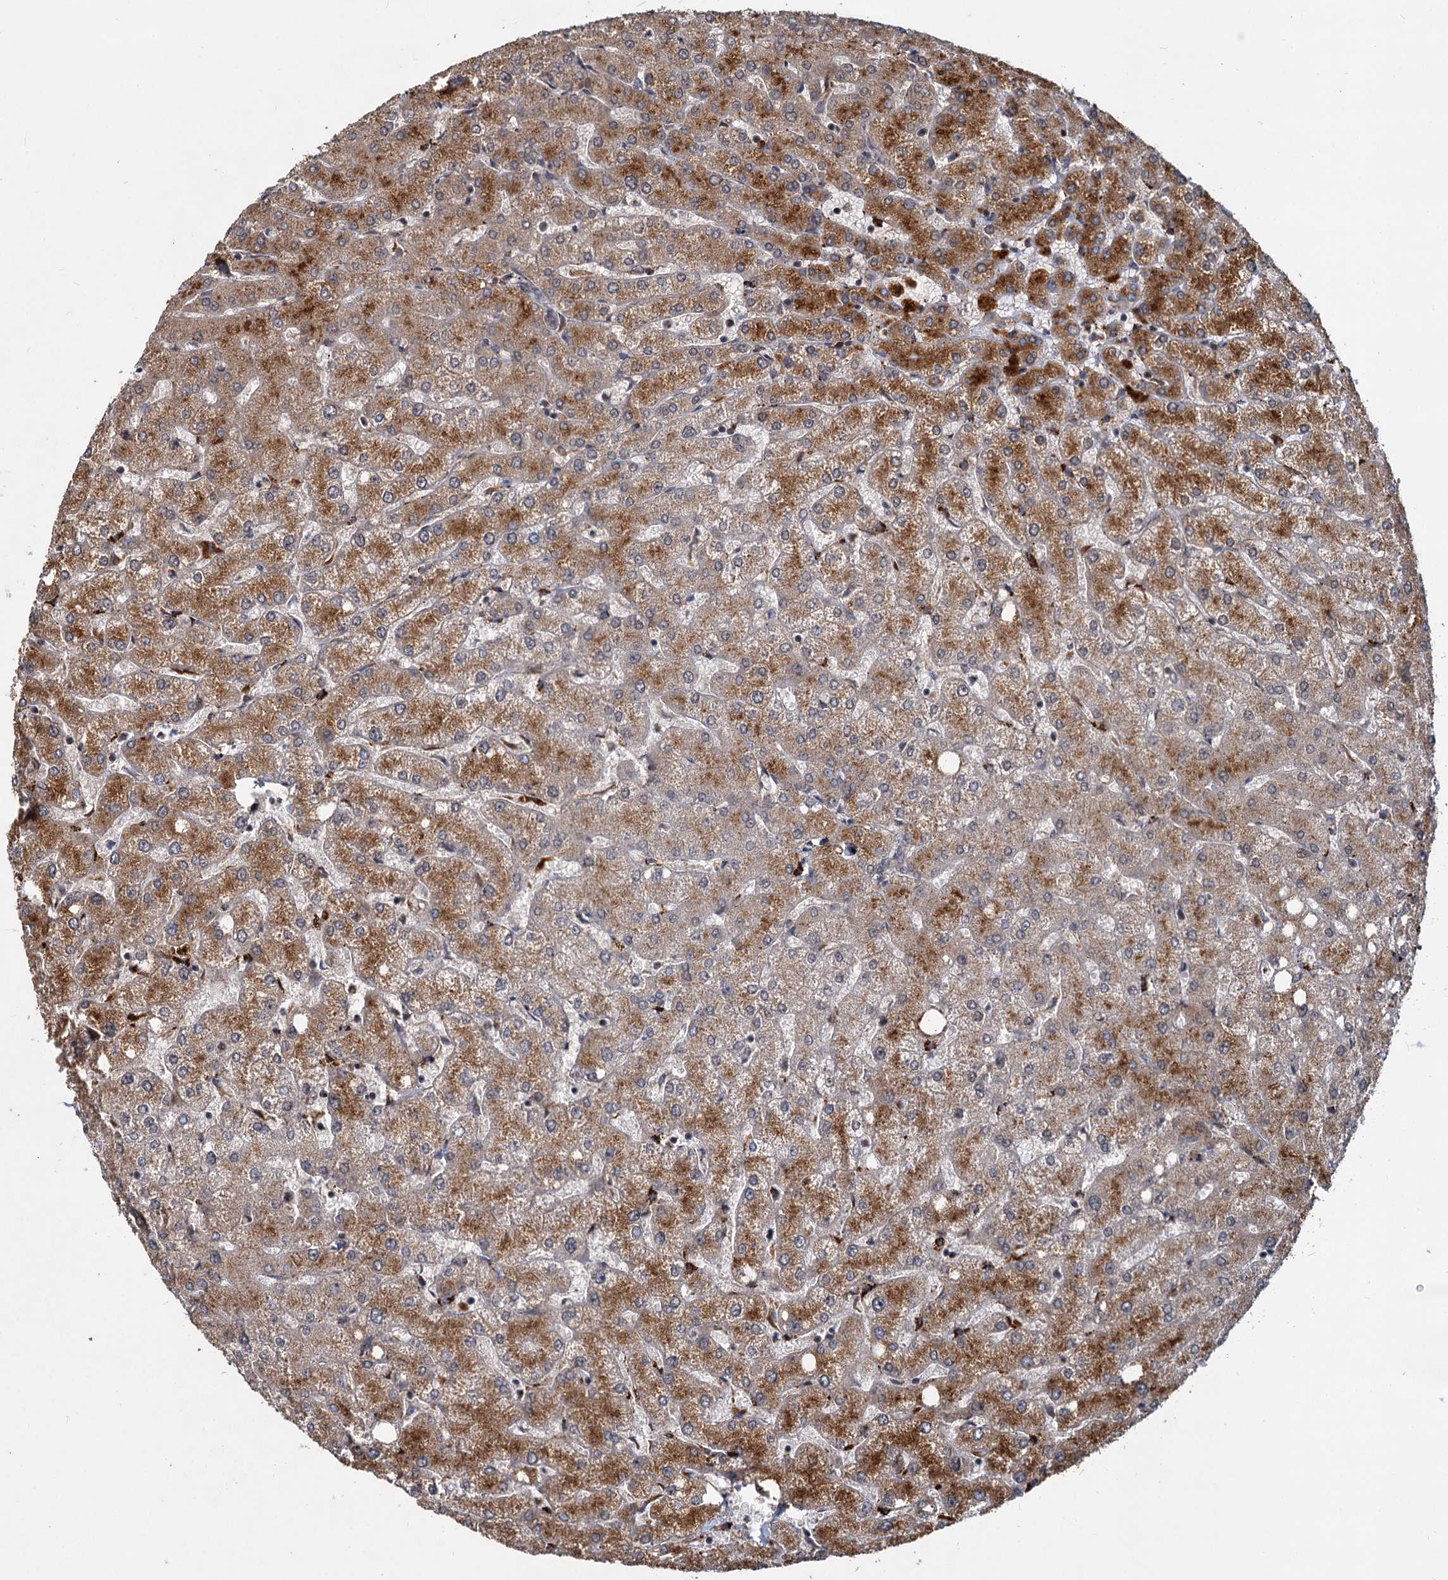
{"staining": {"intensity": "weak", "quantity": "<25%", "location": "cytoplasmic/membranous"}, "tissue": "liver", "cell_type": "Cholangiocytes", "image_type": "normal", "snomed": [{"axis": "morphology", "description": "Normal tissue, NOS"}, {"axis": "topography", "description": "Liver"}], "caption": "Immunohistochemistry (IHC) micrograph of unremarkable human liver stained for a protein (brown), which exhibits no staining in cholangiocytes.", "gene": "TRIM23", "patient": {"sex": "female", "age": 54}}